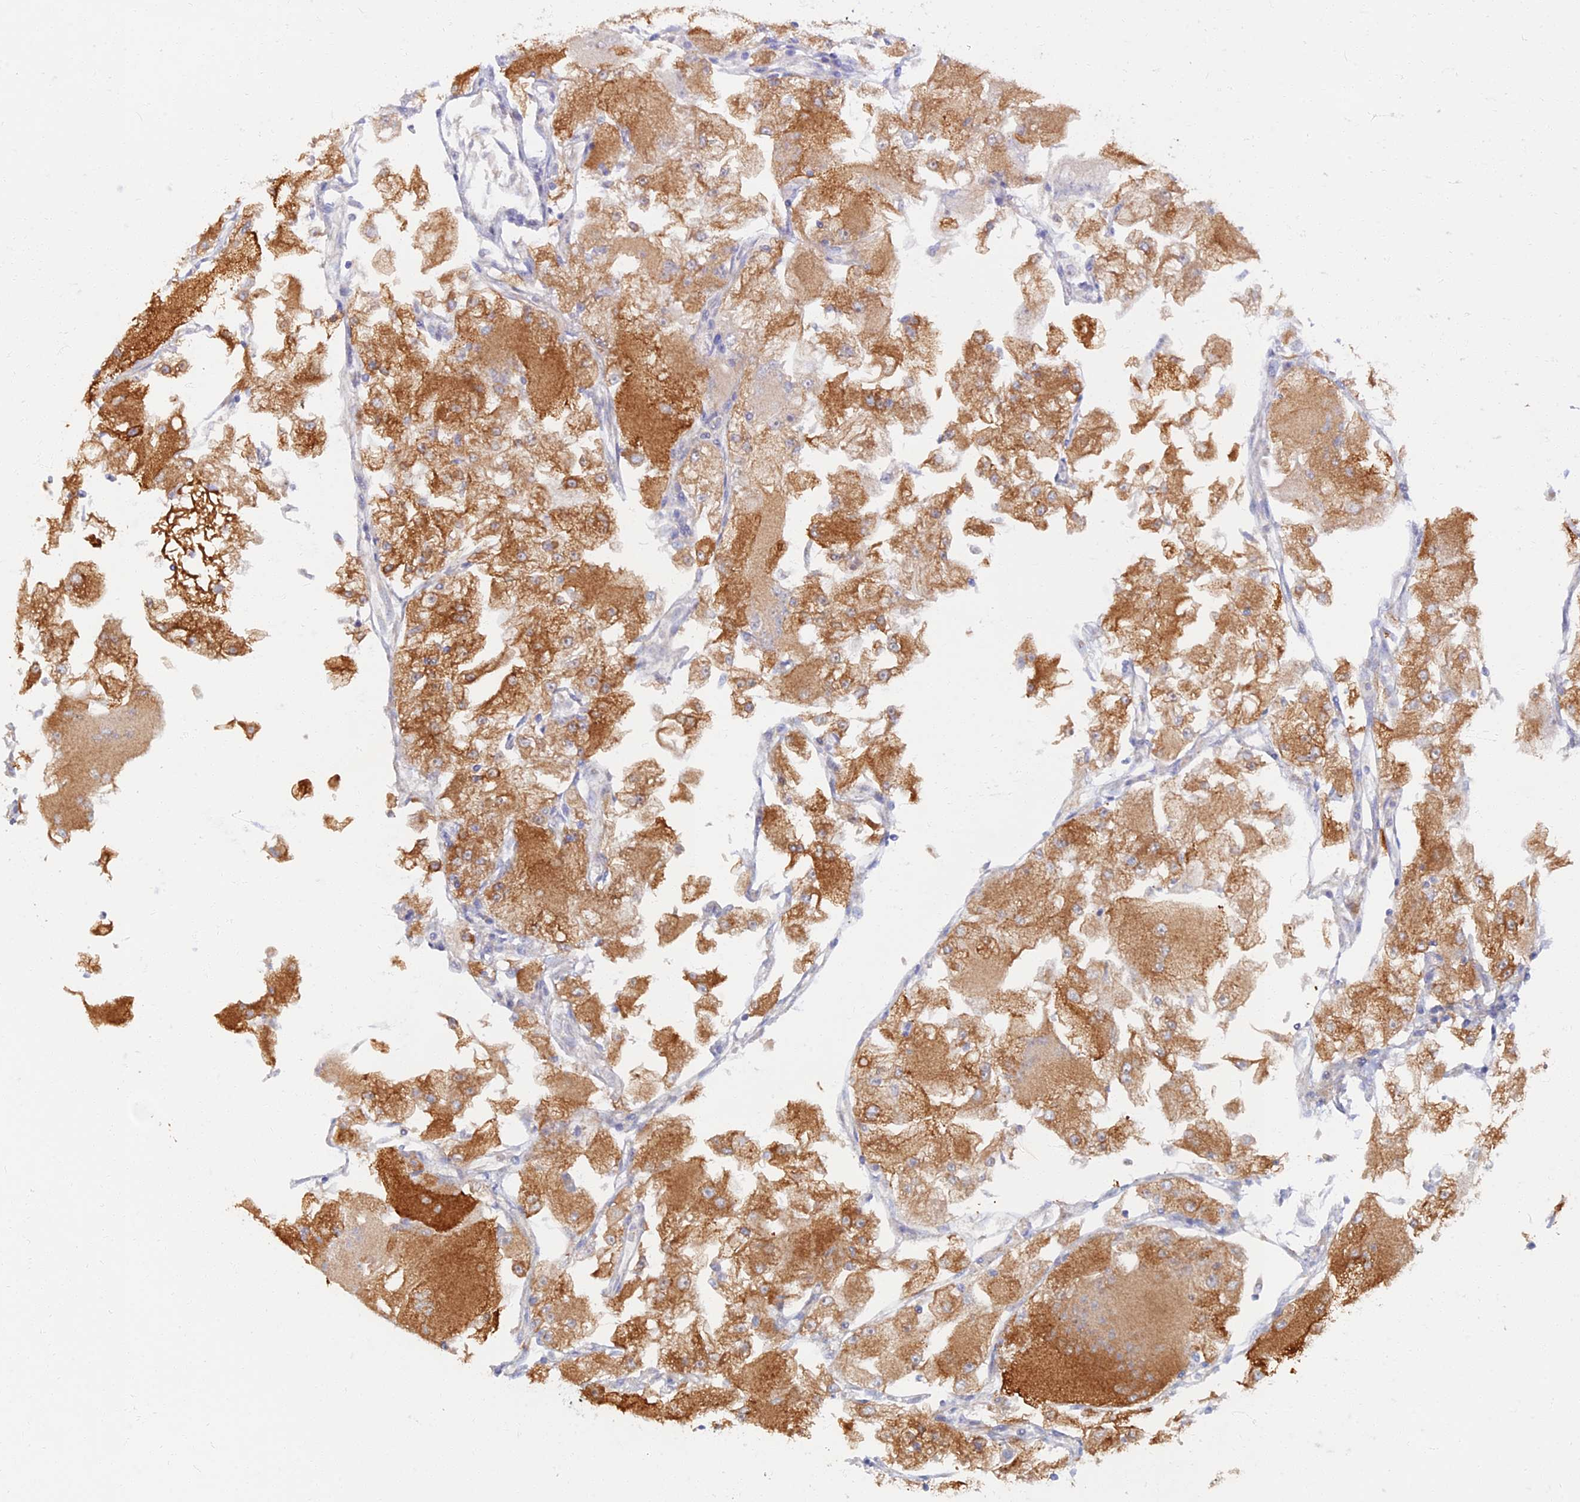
{"staining": {"intensity": "strong", "quantity": ">75%", "location": "cytoplasmic/membranous"}, "tissue": "renal cancer", "cell_type": "Tumor cells", "image_type": "cancer", "snomed": [{"axis": "morphology", "description": "Adenocarcinoma, NOS"}, {"axis": "topography", "description": "Kidney"}], "caption": "Immunohistochemical staining of human adenocarcinoma (renal) displays high levels of strong cytoplasmic/membranous expression in approximately >75% of tumor cells. The staining was performed using DAB (3,3'-diaminobenzidine), with brown indicating positive protein expression. Nuclei are stained blue with hematoxylin.", "gene": "TMEM44", "patient": {"sex": "female", "age": 72}}